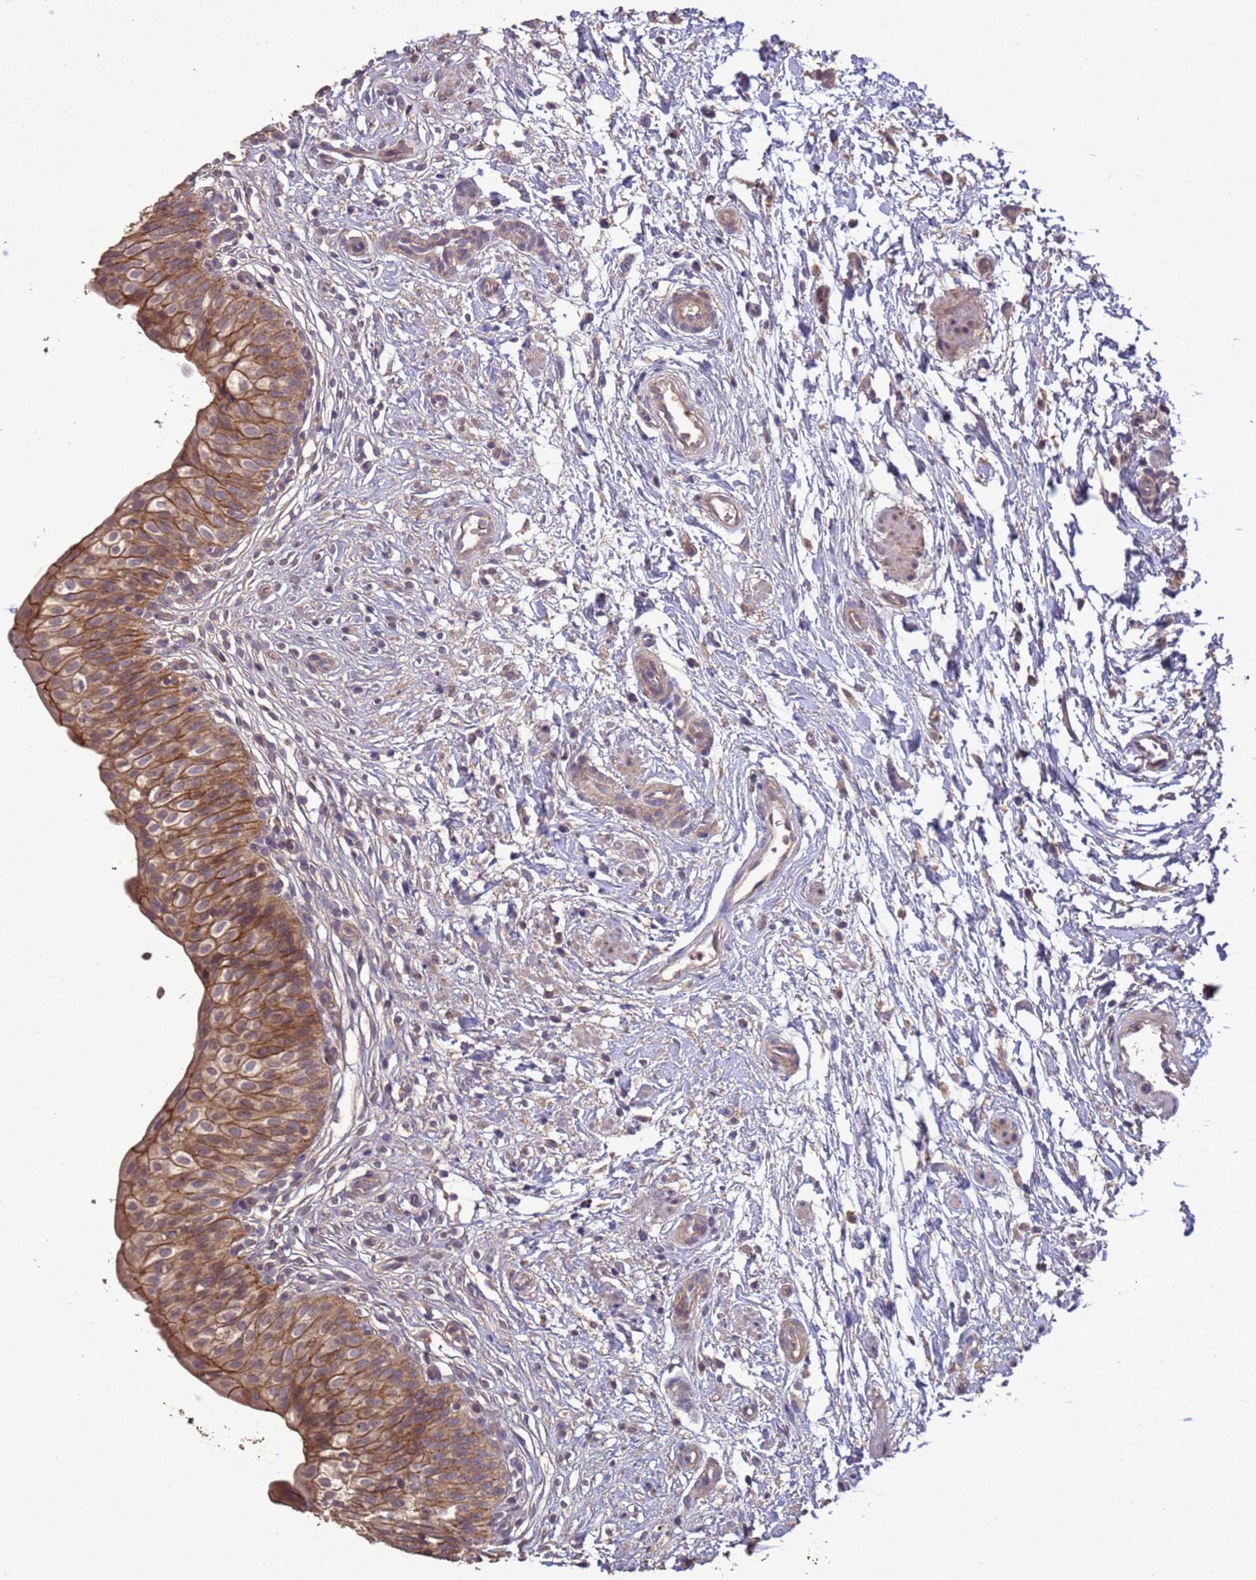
{"staining": {"intensity": "strong", "quantity": ">75%", "location": "cytoplasmic/membranous"}, "tissue": "urinary bladder", "cell_type": "Urothelial cells", "image_type": "normal", "snomed": [{"axis": "morphology", "description": "Normal tissue, NOS"}, {"axis": "topography", "description": "Urinary bladder"}], "caption": "IHC (DAB) staining of unremarkable human urinary bladder reveals strong cytoplasmic/membranous protein positivity in about >75% of urothelial cells. The staining is performed using DAB (3,3'-diaminobenzidine) brown chromogen to label protein expression. The nuclei are counter-stained blue using hematoxylin.", "gene": "SLC9B2", "patient": {"sex": "male", "age": 55}}